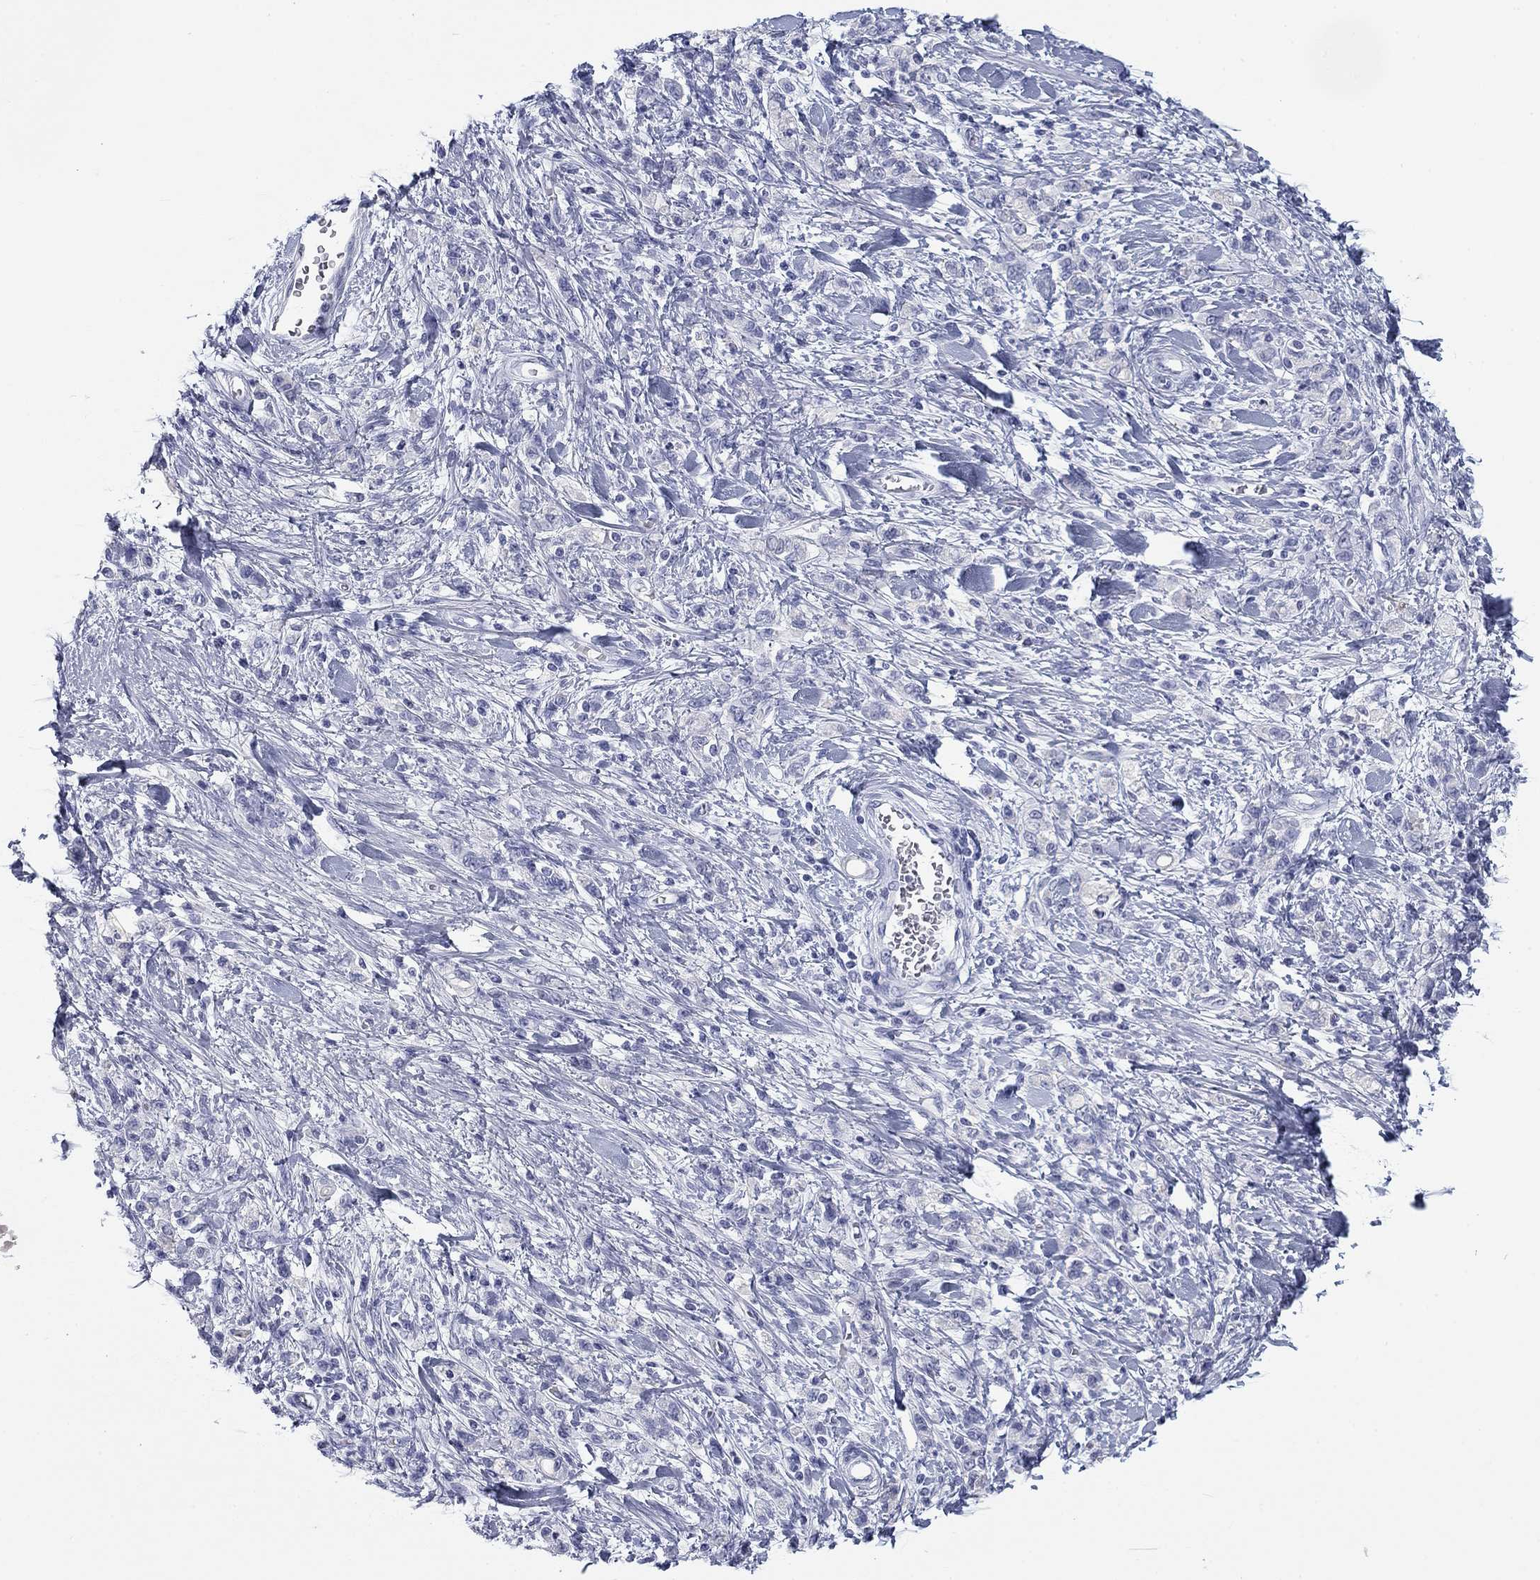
{"staining": {"intensity": "negative", "quantity": "none", "location": "none"}, "tissue": "stomach cancer", "cell_type": "Tumor cells", "image_type": "cancer", "snomed": [{"axis": "morphology", "description": "Adenocarcinoma, NOS"}, {"axis": "topography", "description": "Stomach"}], "caption": "Adenocarcinoma (stomach) stained for a protein using immunohistochemistry reveals no staining tumor cells.", "gene": "CALB1", "patient": {"sex": "male", "age": 77}}